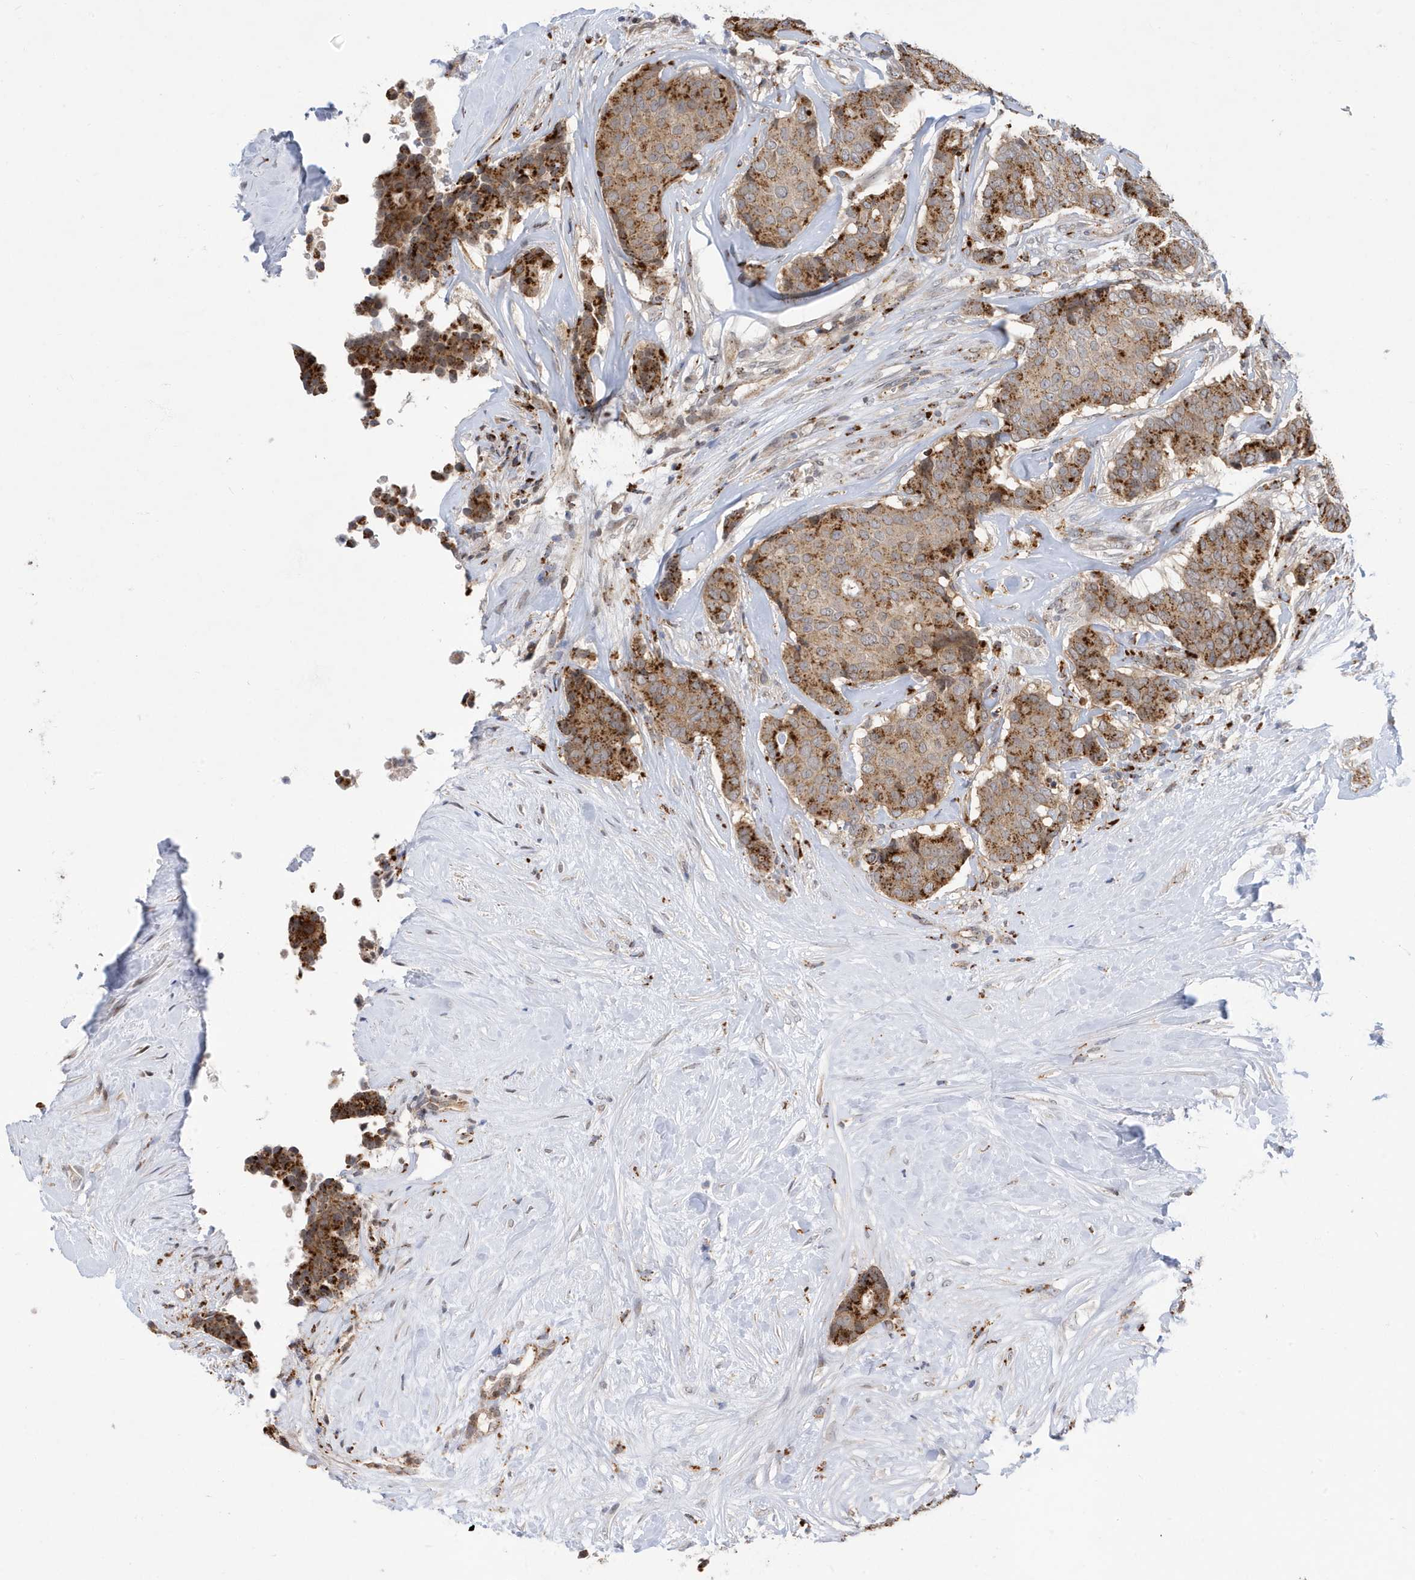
{"staining": {"intensity": "moderate", "quantity": ">75%", "location": "cytoplasmic/membranous"}, "tissue": "breast cancer", "cell_type": "Tumor cells", "image_type": "cancer", "snomed": [{"axis": "morphology", "description": "Duct carcinoma"}, {"axis": "topography", "description": "Breast"}], "caption": "Immunohistochemistry (IHC) histopathology image of human breast intraductal carcinoma stained for a protein (brown), which reveals medium levels of moderate cytoplasmic/membranous positivity in about >75% of tumor cells.", "gene": "ZNF507", "patient": {"sex": "female", "age": 75}}